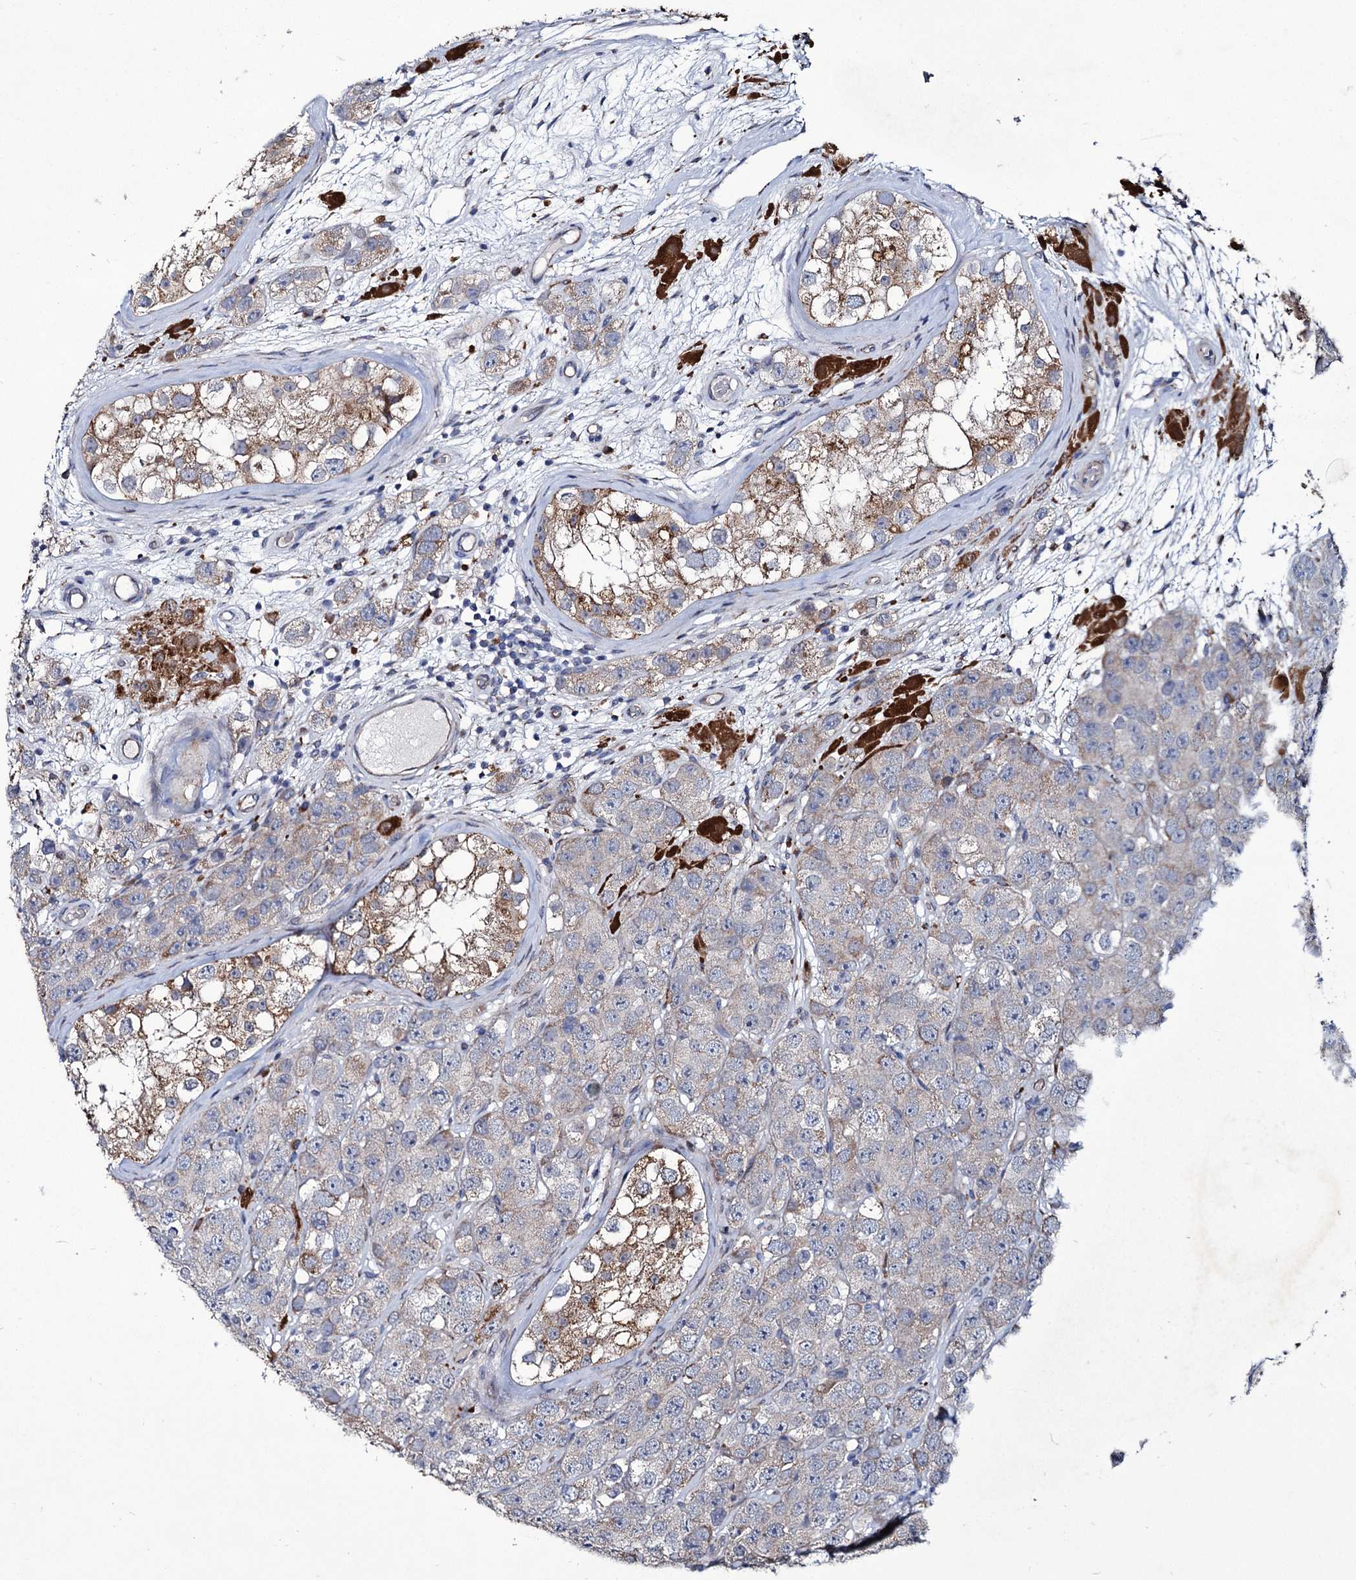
{"staining": {"intensity": "negative", "quantity": "none", "location": "none"}, "tissue": "testis cancer", "cell_type": "Tumor cells", "image_type": "cancer", "snomed": [{"axis": "morphology", "description": "Seminoma, NOS"}, {"axis": "topography", "description": "Testis"}], "caption": "DAB immunohistochemical staining of human testis cancer reveals no significant positivity in tumor cells. (Immunohistochemistry (ihc), brightfield microscopy, high magnification).", "gene": "TUBGCP5", "patient": {"sex": "male", "age": 28}}